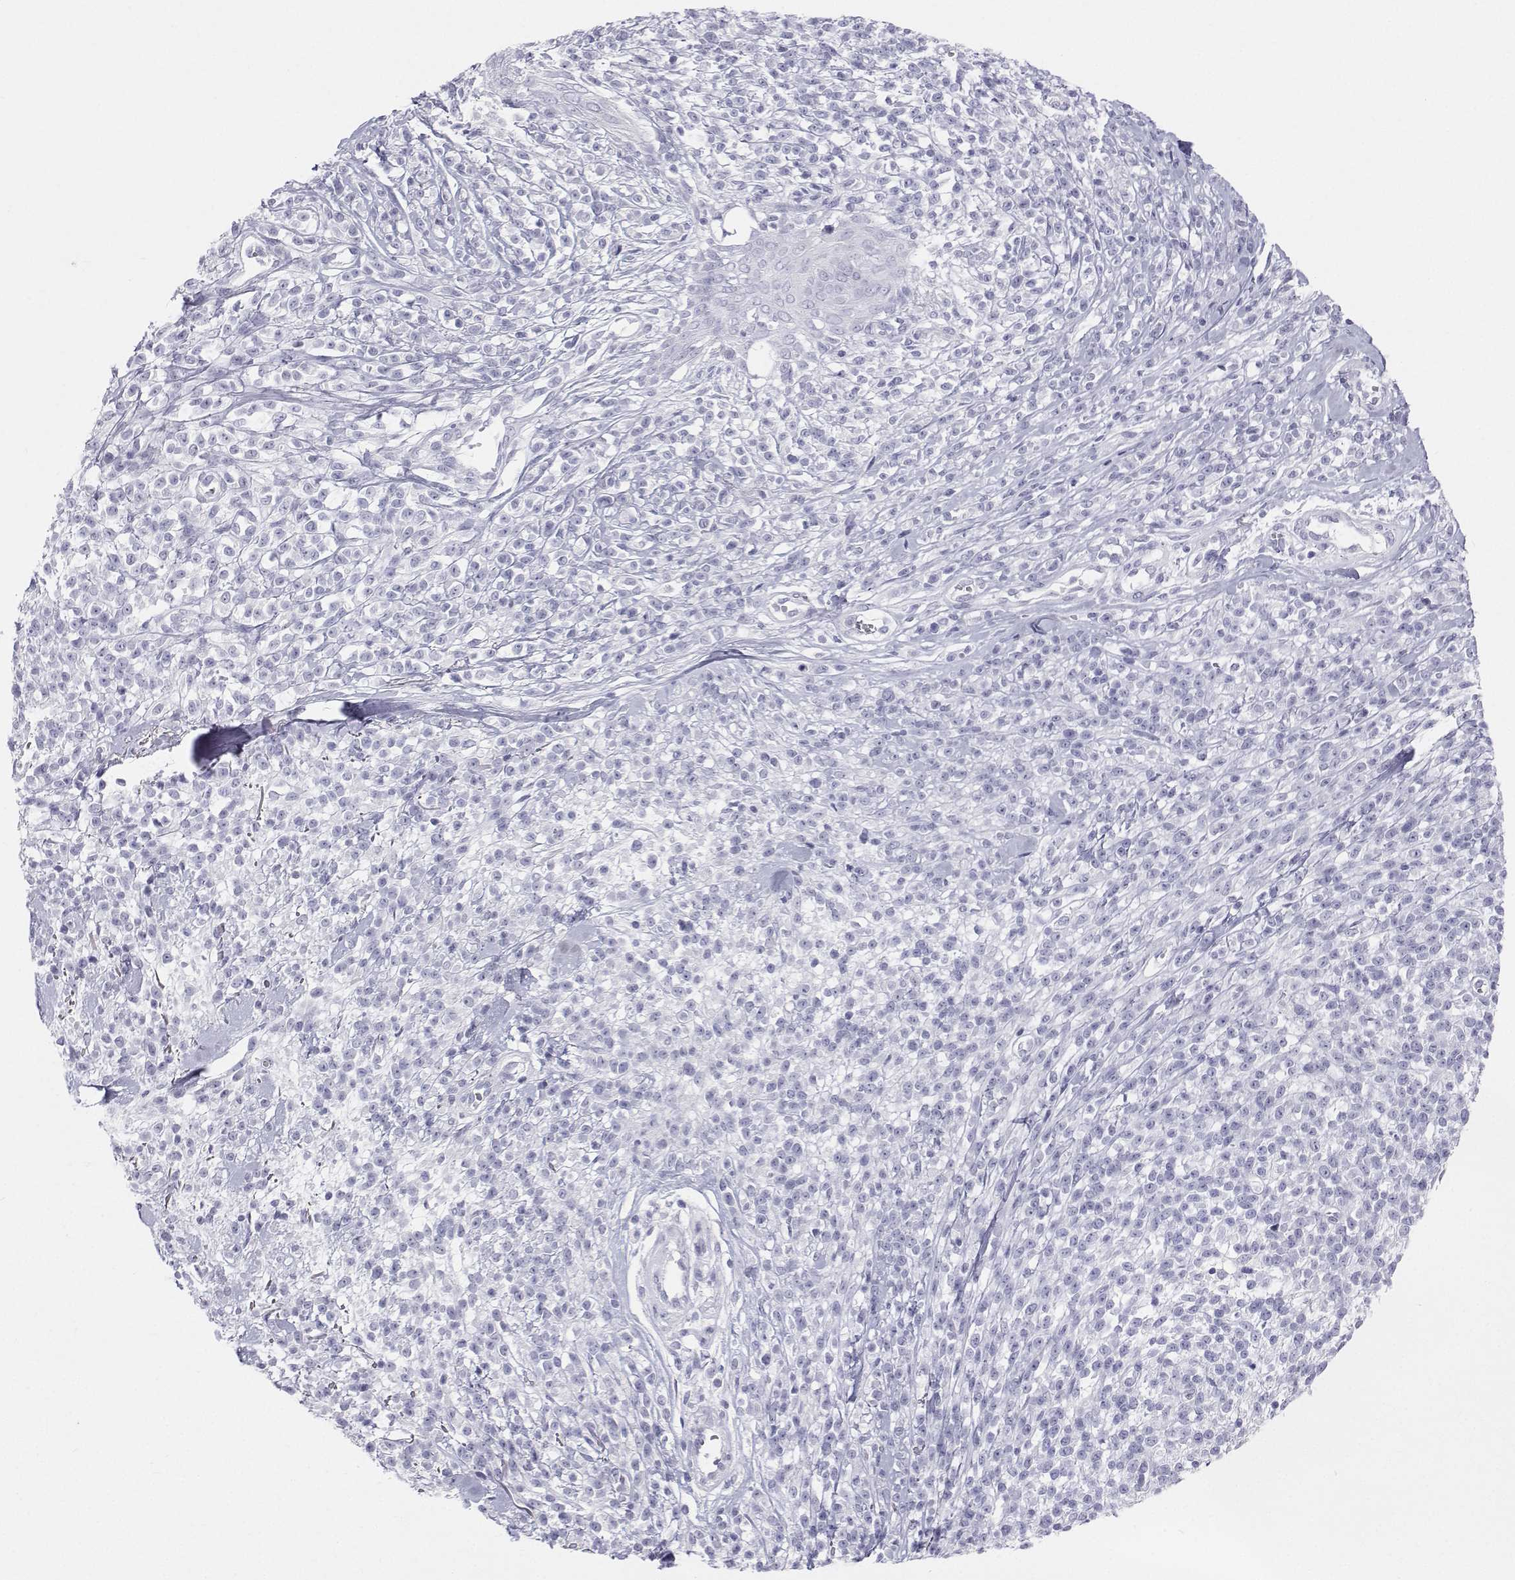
{"staining": {"intensity": "negative", "quantity": "none", "location": "none"}, "tissue": "melanoma", "cell_type": "Tumor cells", "image_type": "cancer", "snomed": [{"axis": "morphology", "description": "Malignant melanoma, NOS"}, {"axis": "topography", "description": "Skin"}, {"axis": "topography", "description": "Skin of trunk"}], "caption": "The immunohistochemistry photomicrograph has no significant positivity in tumor cells of malignant melanoma tissue.", "gene": "SFTPB", "patient": {"sex": "male", "age": 74}}